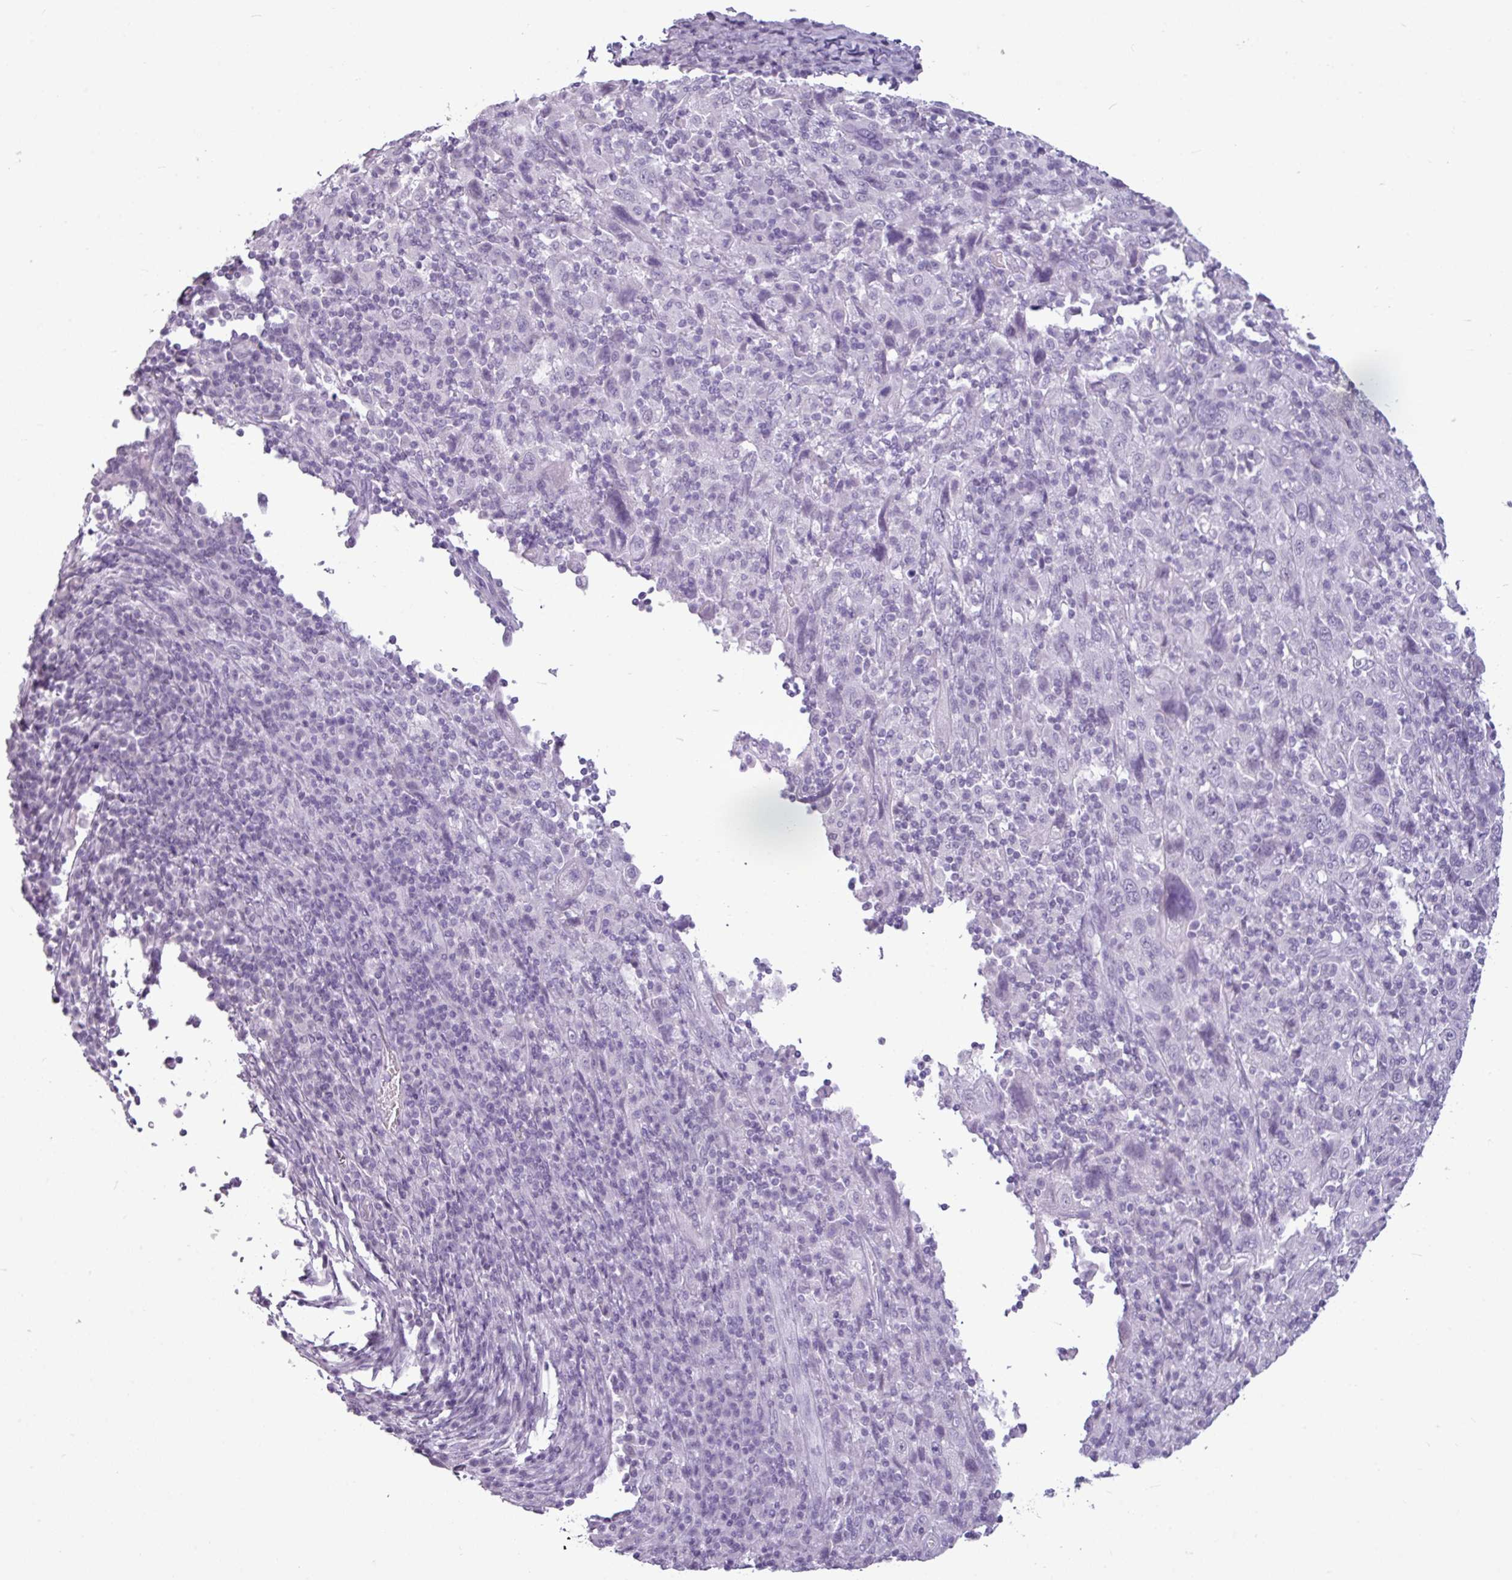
{"staining": {"intensity": "negative", "quantity": "none", "location": "none"}, "tissue": "cervical cancer", "cell_type": "Tumor cells", "image_type": "cancer", "snomed": [{"axis": "morphology", "description": "Squamous cell carcinoma, NOS"}, {"axis": "topography", "description": "Cervix"}], "caption": "Immunohistochemistry histopathology image of human cervical squamous cell carcinoma stained for a protein (brown), which demonstrates no positivity in tumor cells.", "gene": "AMY2A", "patient": {"sex": "female", "age": 46}}